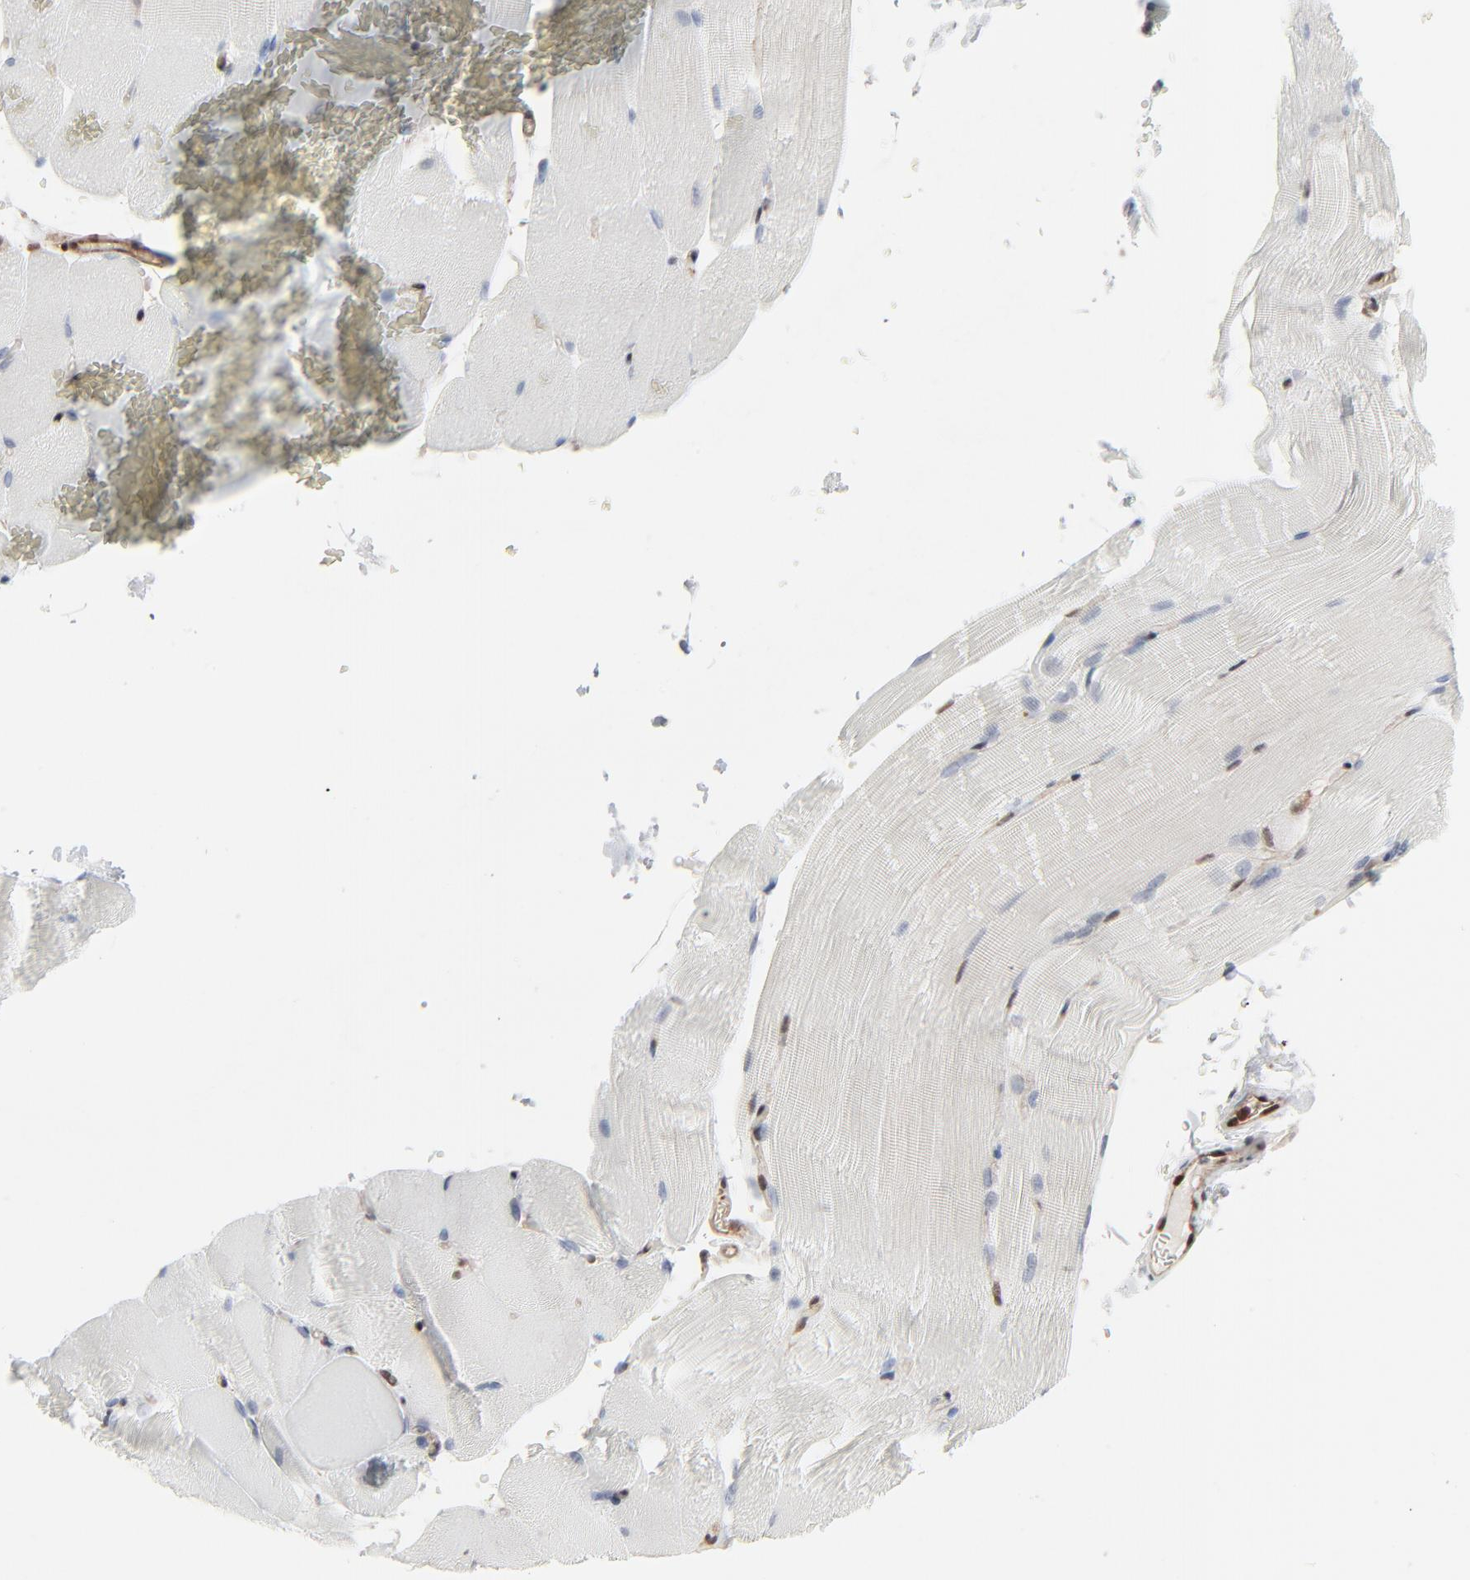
{"staining": {"intensity": "negative", "quantity": "none", "location": "none"}, "tissue": "skeletal muscle", "cell_type": "Myocytes", "image_type": "normal", "snomed": [{"axis": "morphology", "description": "Normal tissue, NOS"}, {"axis": "topography", "description": "Skeletal muscle"}], "caption": "This is an immunohistochemistry image of unremarkable human skeletal muscle. There is no expression in myocytes.", "gene": "AKT1", "patient": {"sex": "female", "age": 37}}